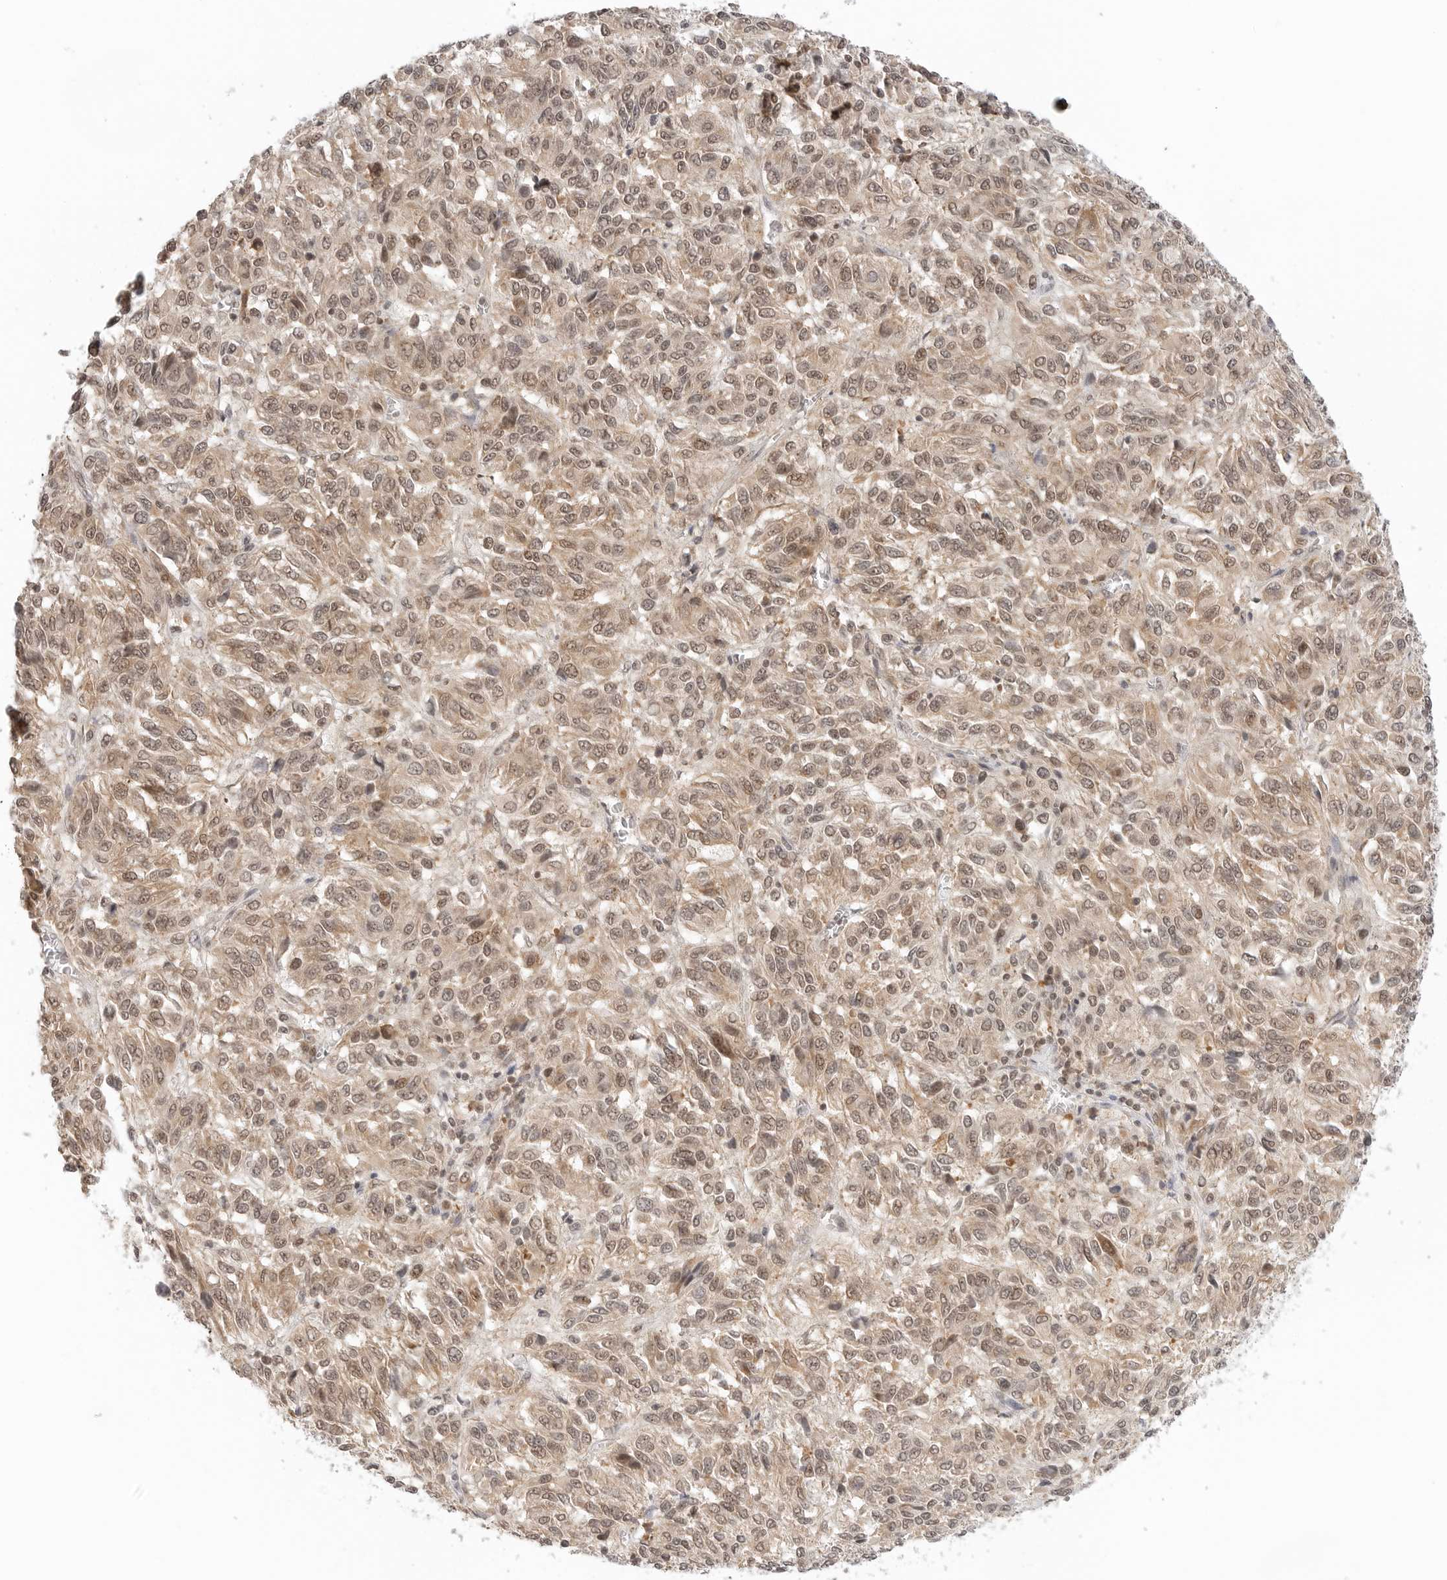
{"staining": {"intensity": "moderate", "quantity": ">75%", "location": "cytoplasmic/membranous,nuclear"}, "tissue": "melanoma", "cell_type": "Tumor cells", "image_type": "cancer", "snomed": [{"axis": "morphology", "description": "Malignant melanoma, Metastatic site"}, {"axis": "topography", "description": "Lung"}], "caption": "High-magnification brightfield microscopy of melanoma stained with DAB (brown) and counterstained with hematoxylin (blue). tumor cells exhibit moderate cytoplasmic/membranous and nuclear expression is appreciated in about>75% of cells. The staining is performed using DAB brown chromogen to label protein expression. The nuclei are counter-stained blue using hematoxylin.", "gene": "METAP1", "patient": {"sex": "male", "age": 64}}